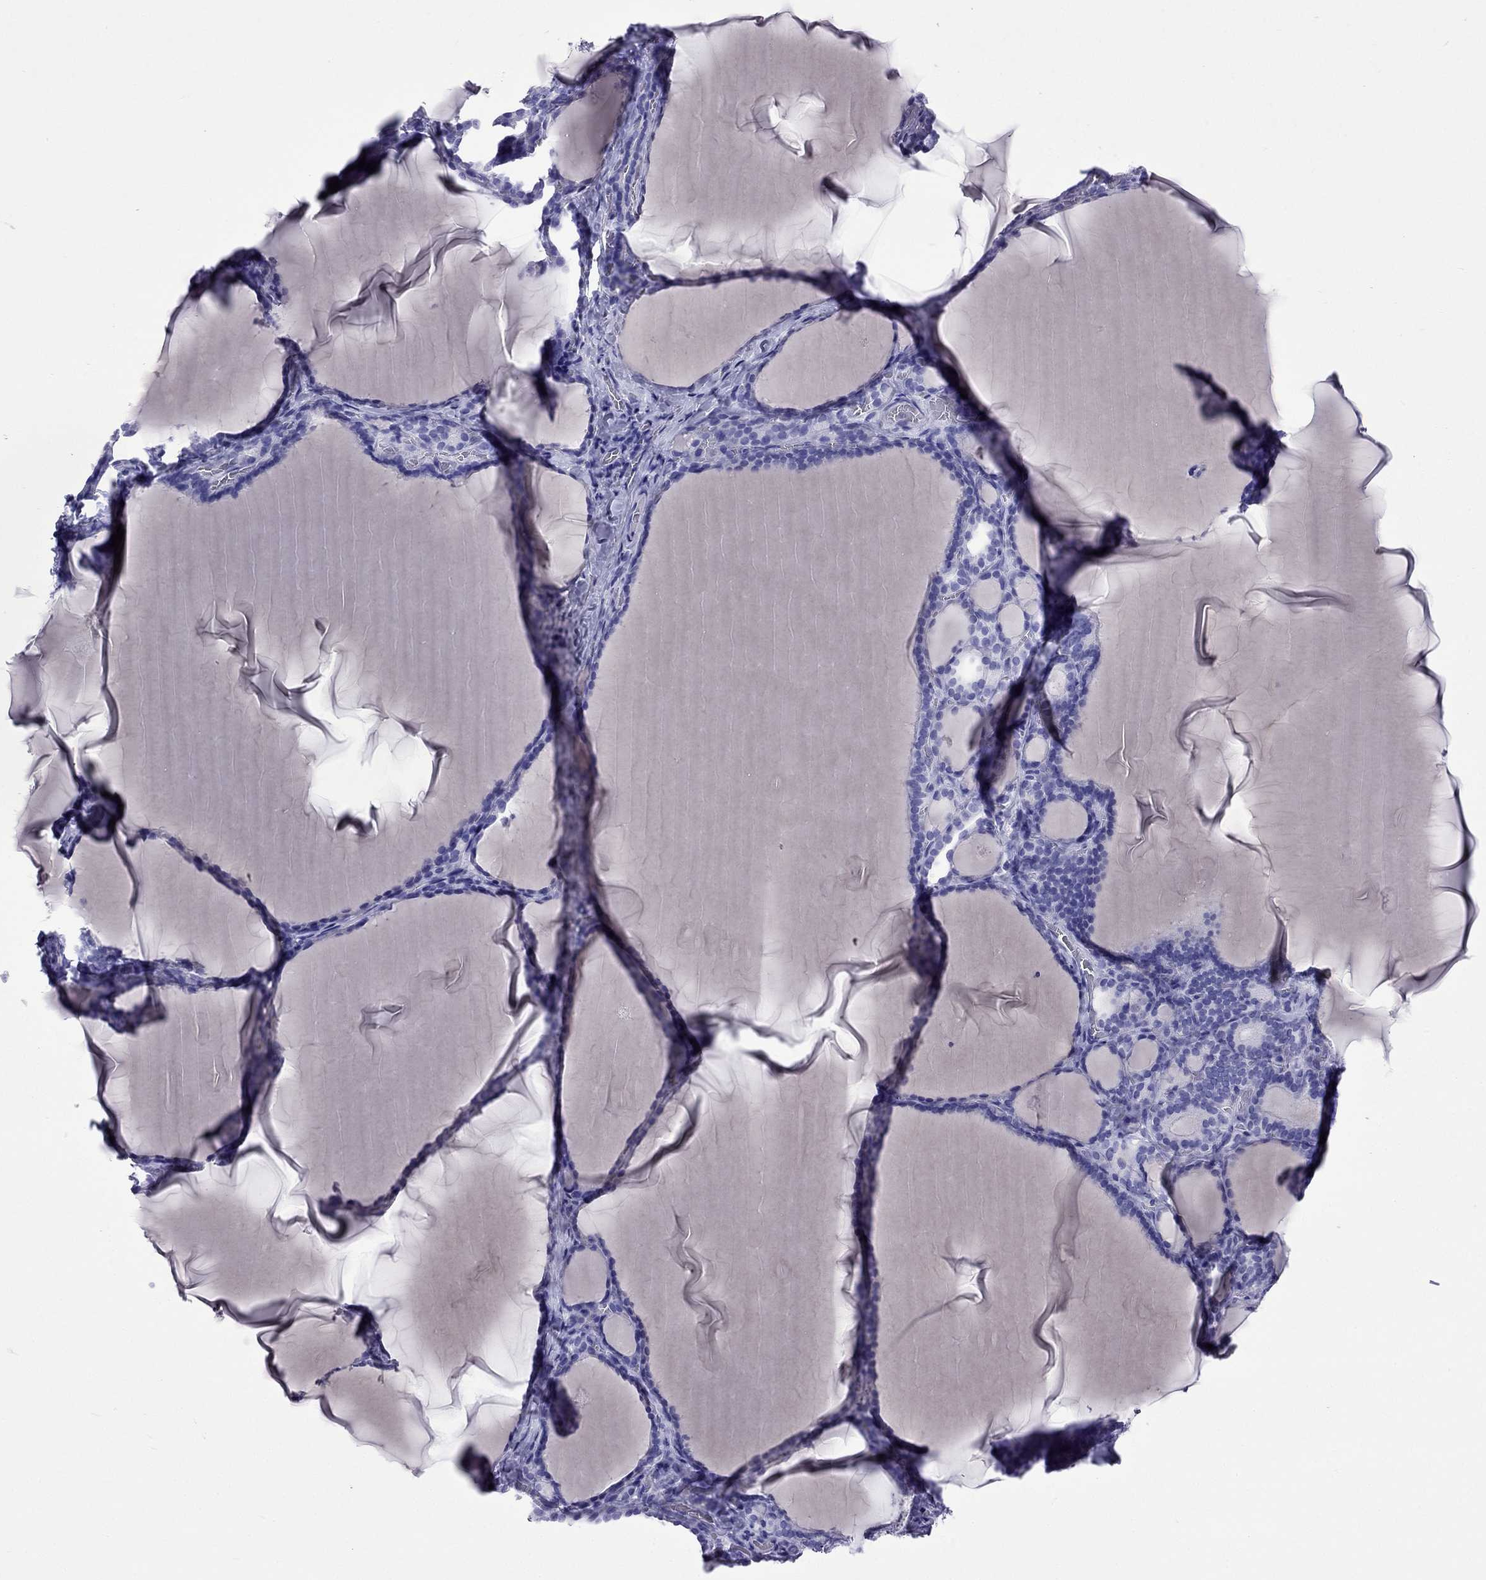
{"staining": {"intensity": "negative", "quantity": "none", "location": "none"}, "tissue": "thyroid gland", "cell_type": "Glandular cells", "image_type": "normal", "snomed": [{"axis": "morphology", "description": "Normal tissue, NOS"}, {"axis": "morphology", "description": "Hyperplasia, NOS"}, {"axis": "topography", "description": "Thyroid gland"}], "caption": "Immunohistochemistry histopathology image of unremarkable thyroid gland stained for a protein (brown), which displays no staining in glandular cells. Nuclei are stained in blue.", "gene": "ARR3", "patient": {"sex": "female", "age": 27}}